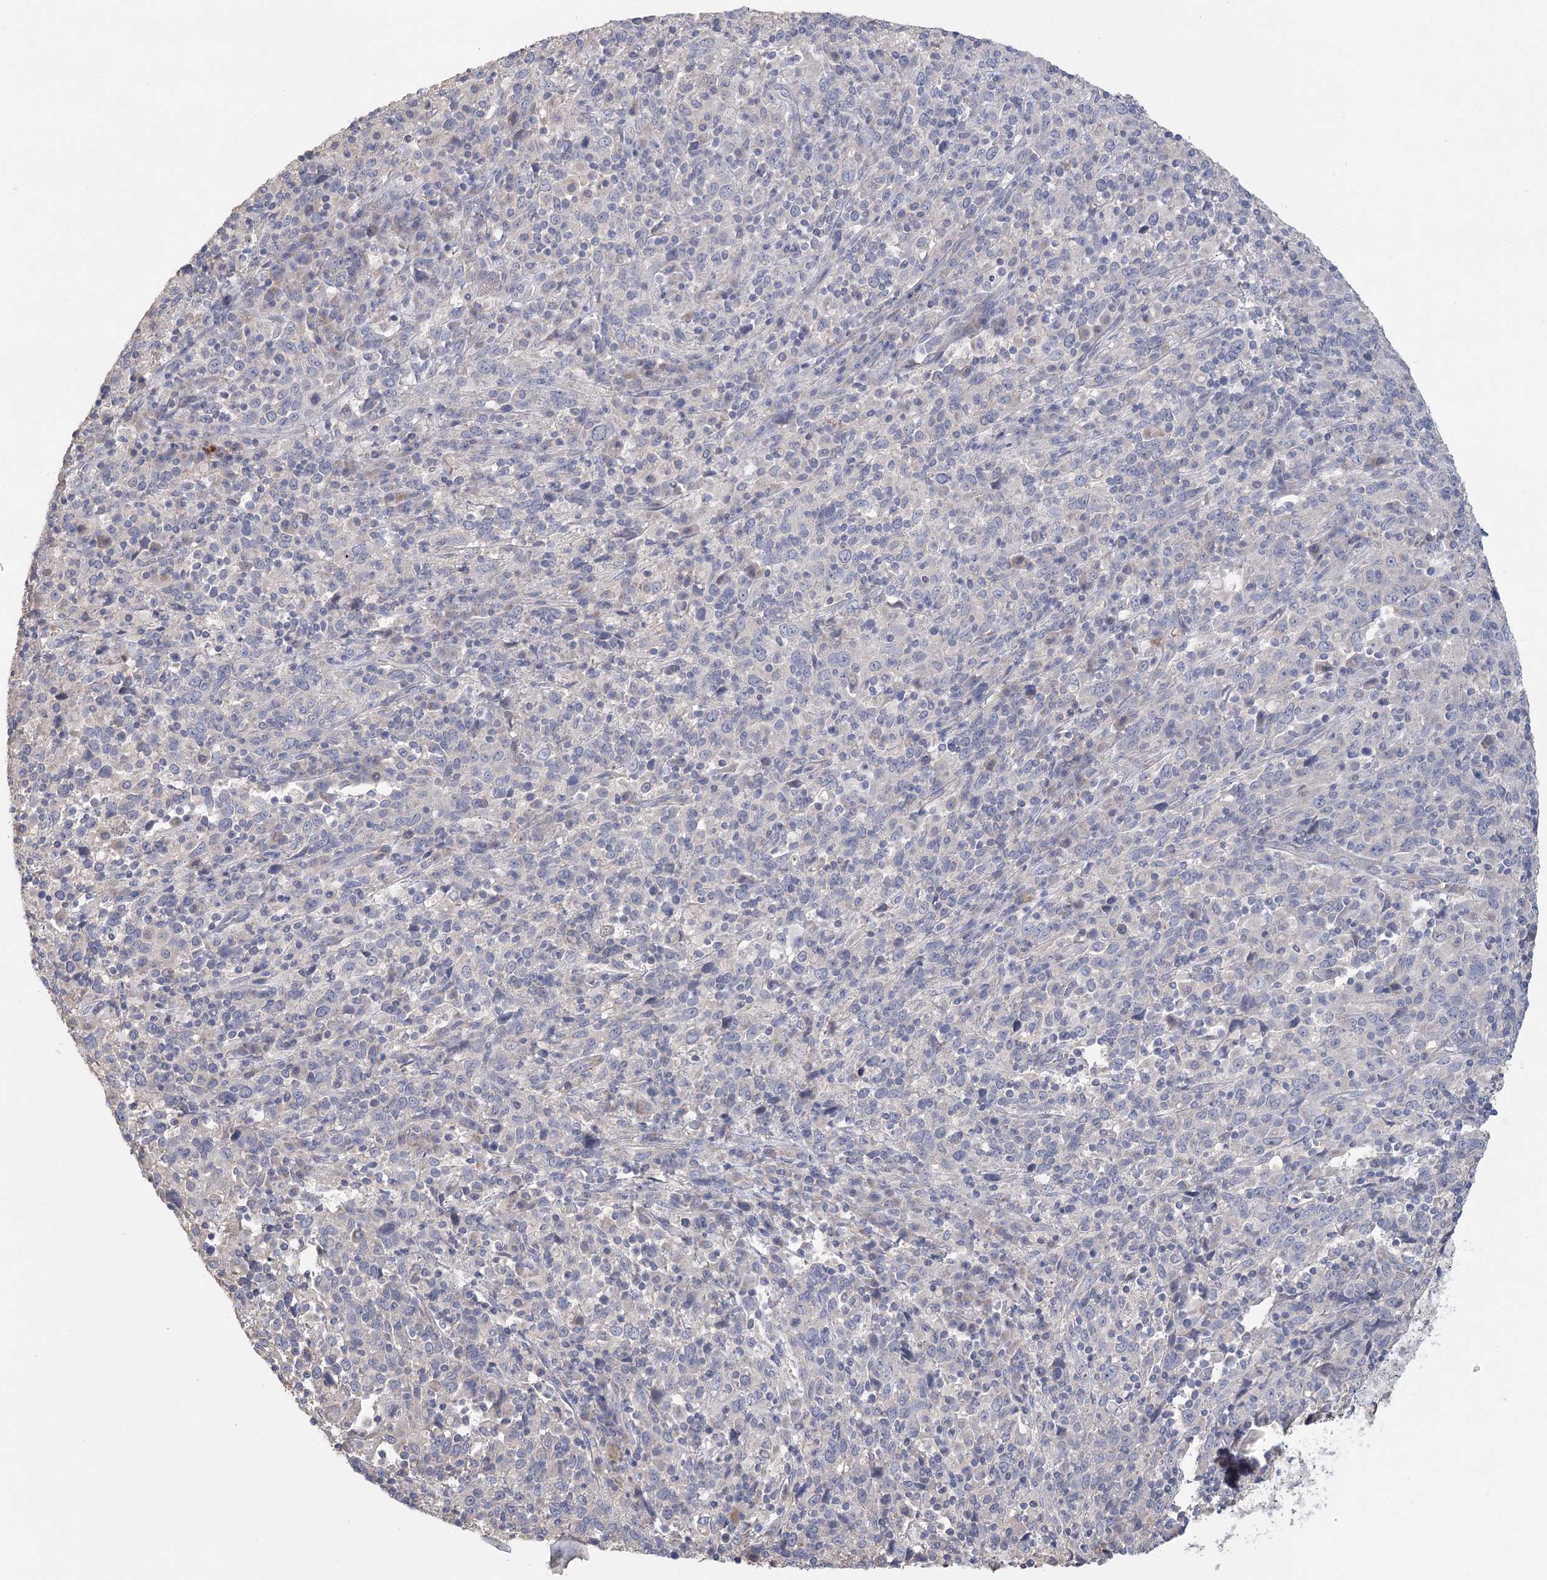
{"staining": {"intensity": "negative", "quantity": "none", "location": "none"}, "tissue": "cervical cancer", "cell_type": "Tumor cells", "image_type": "cancer", "snomed": [{"axis": "morphology", "description": "Squamous cell carcinoma, NOS"}, {"axis": "topography", "description": "Cervix"}], "caption": "Human cervical cancer stained for a protein using immunohistochemistry (IHC) reveals no staining in tumor cells.", "gene": "CNTLN", "patient": {"sex": "female", "age": 46}}